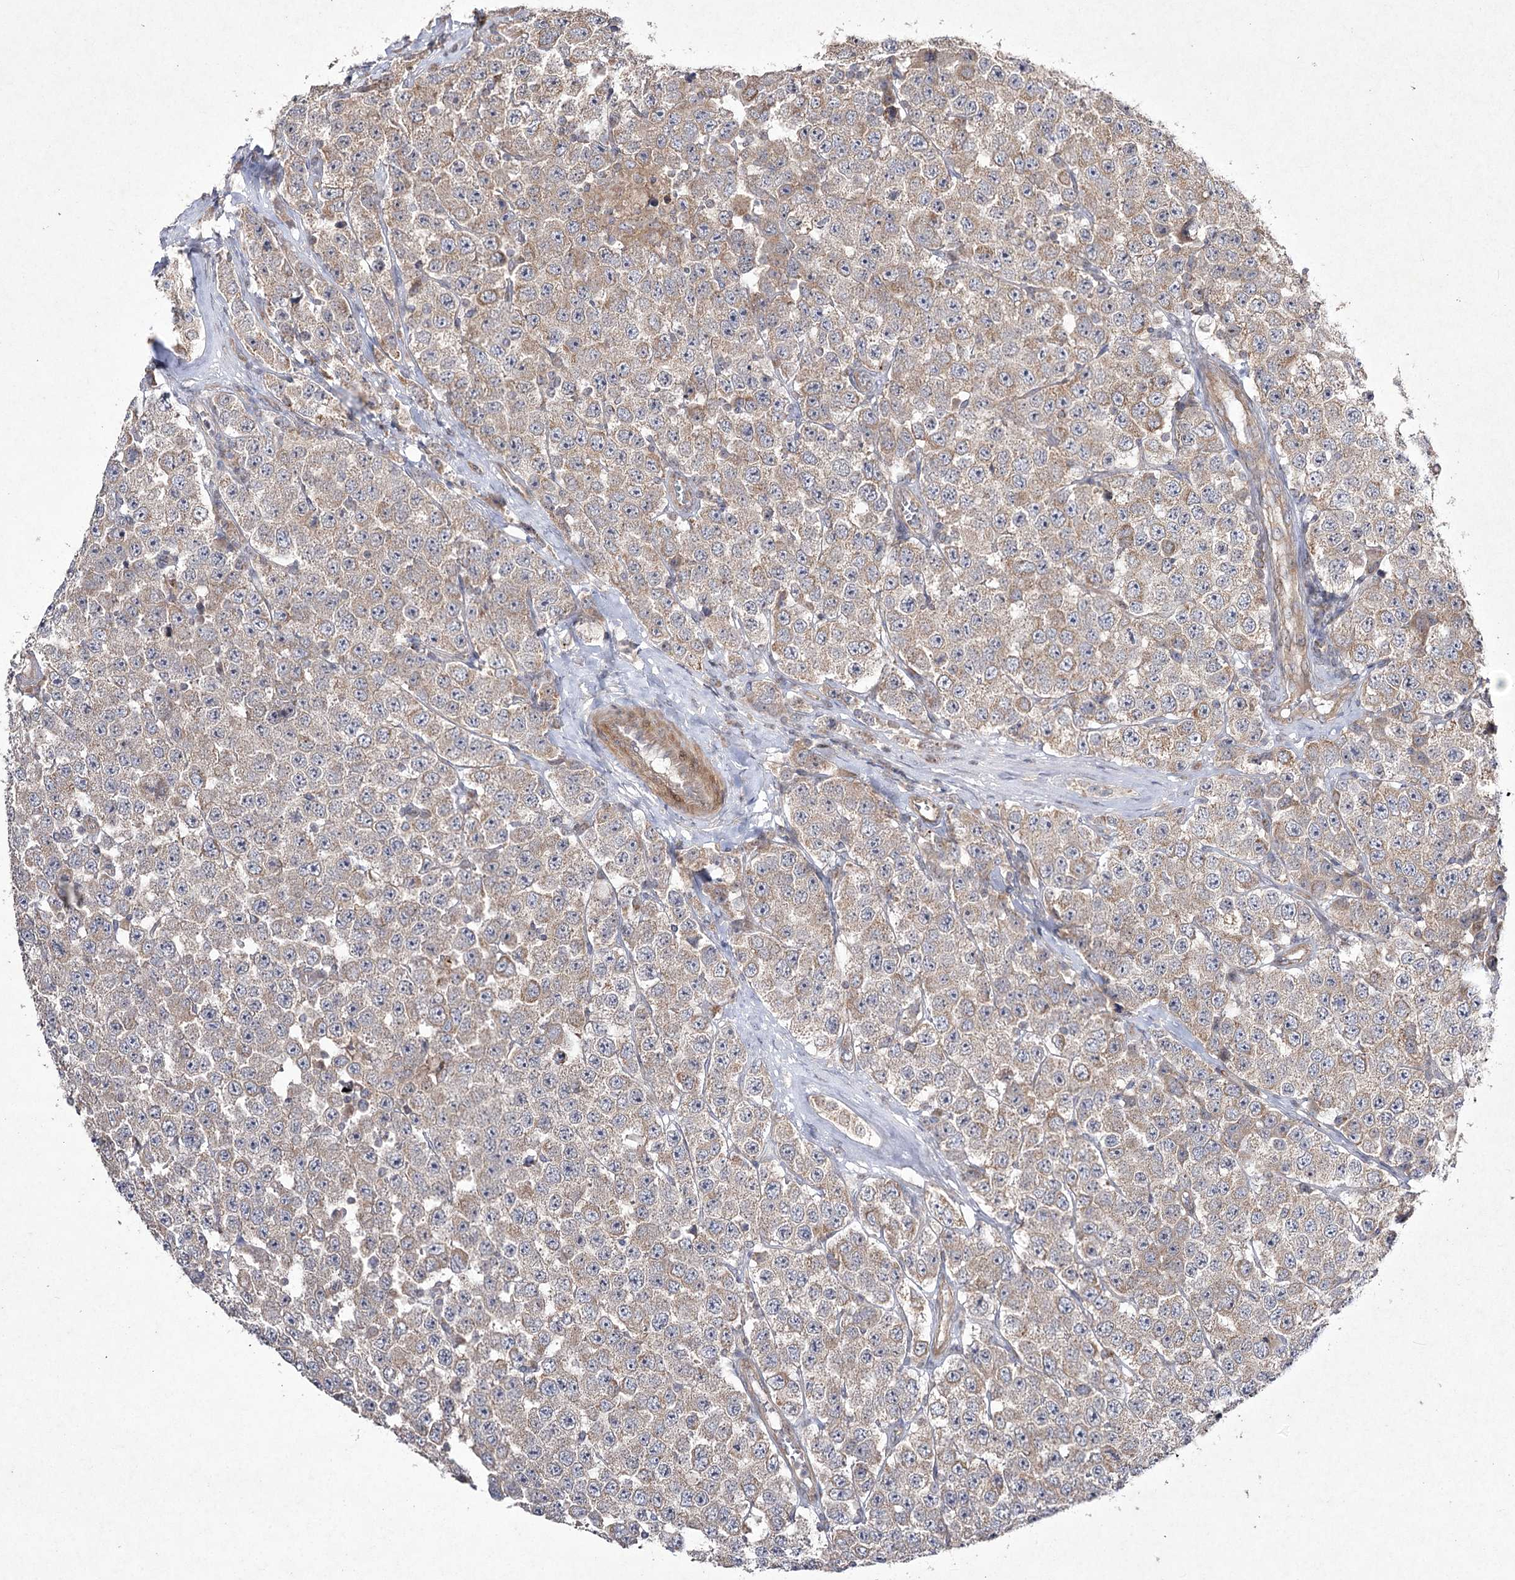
{"staining": {"intensity": "weak", "quantity": "25%-75%", "location": "cytoplasmic/membranous"}, "tissue": "testis cancer", "cell_type": "Tumor cells", "image_type": "cancer", "snomed": [{"axis": "morphology", "description": "Seminoma, NOS"}, {"axis": "topography", "description": "Testis"}], "caption": "A photomicrograph of human testis cancer (seminoma) stained for a protein exhibits weak cytoplasmic/membranous brown staining in tumor cells.", "gene": "FANCL", "patient": {"sex": "male", "age": 28}}